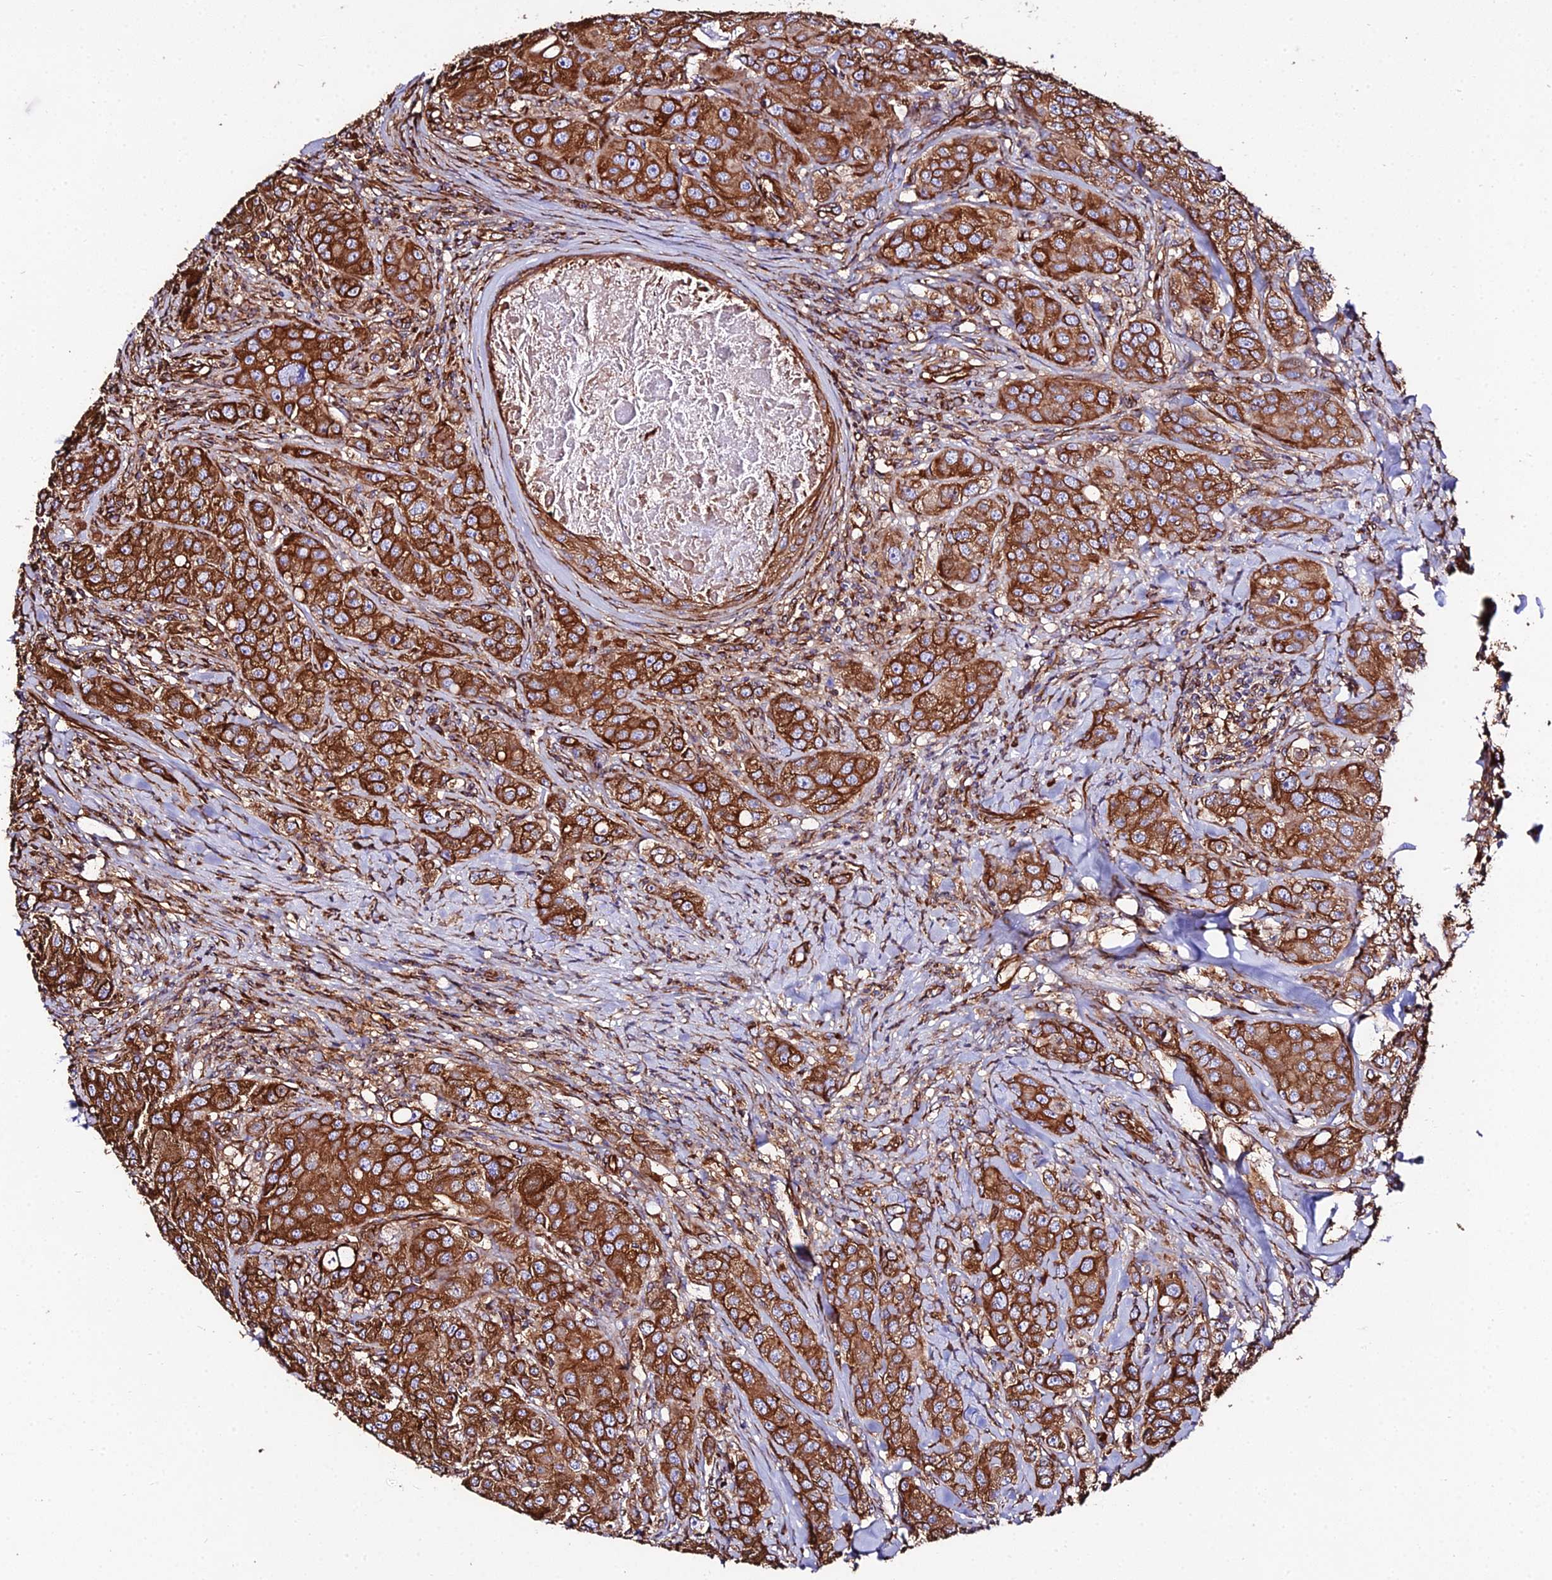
{"staining": {"intensity": "strong", "quantity": ">75%", "location": "cytoplasmic/membranous"}, "tissue": "breast cancer", "cell_type": "Tumor cells", "image_type": "cancer", "snomed": [{"axis": "morphology", "description": "Duct carcinoma"}, {"axis": "topography", "description": "Breast"}], "caption": "Human breast infiltrating ductal carcinoma stained with a protein marker displays strong staining in tumor cells.", "gene": "TUBA3D", "patient": {"sex": "female", "age": 43}}